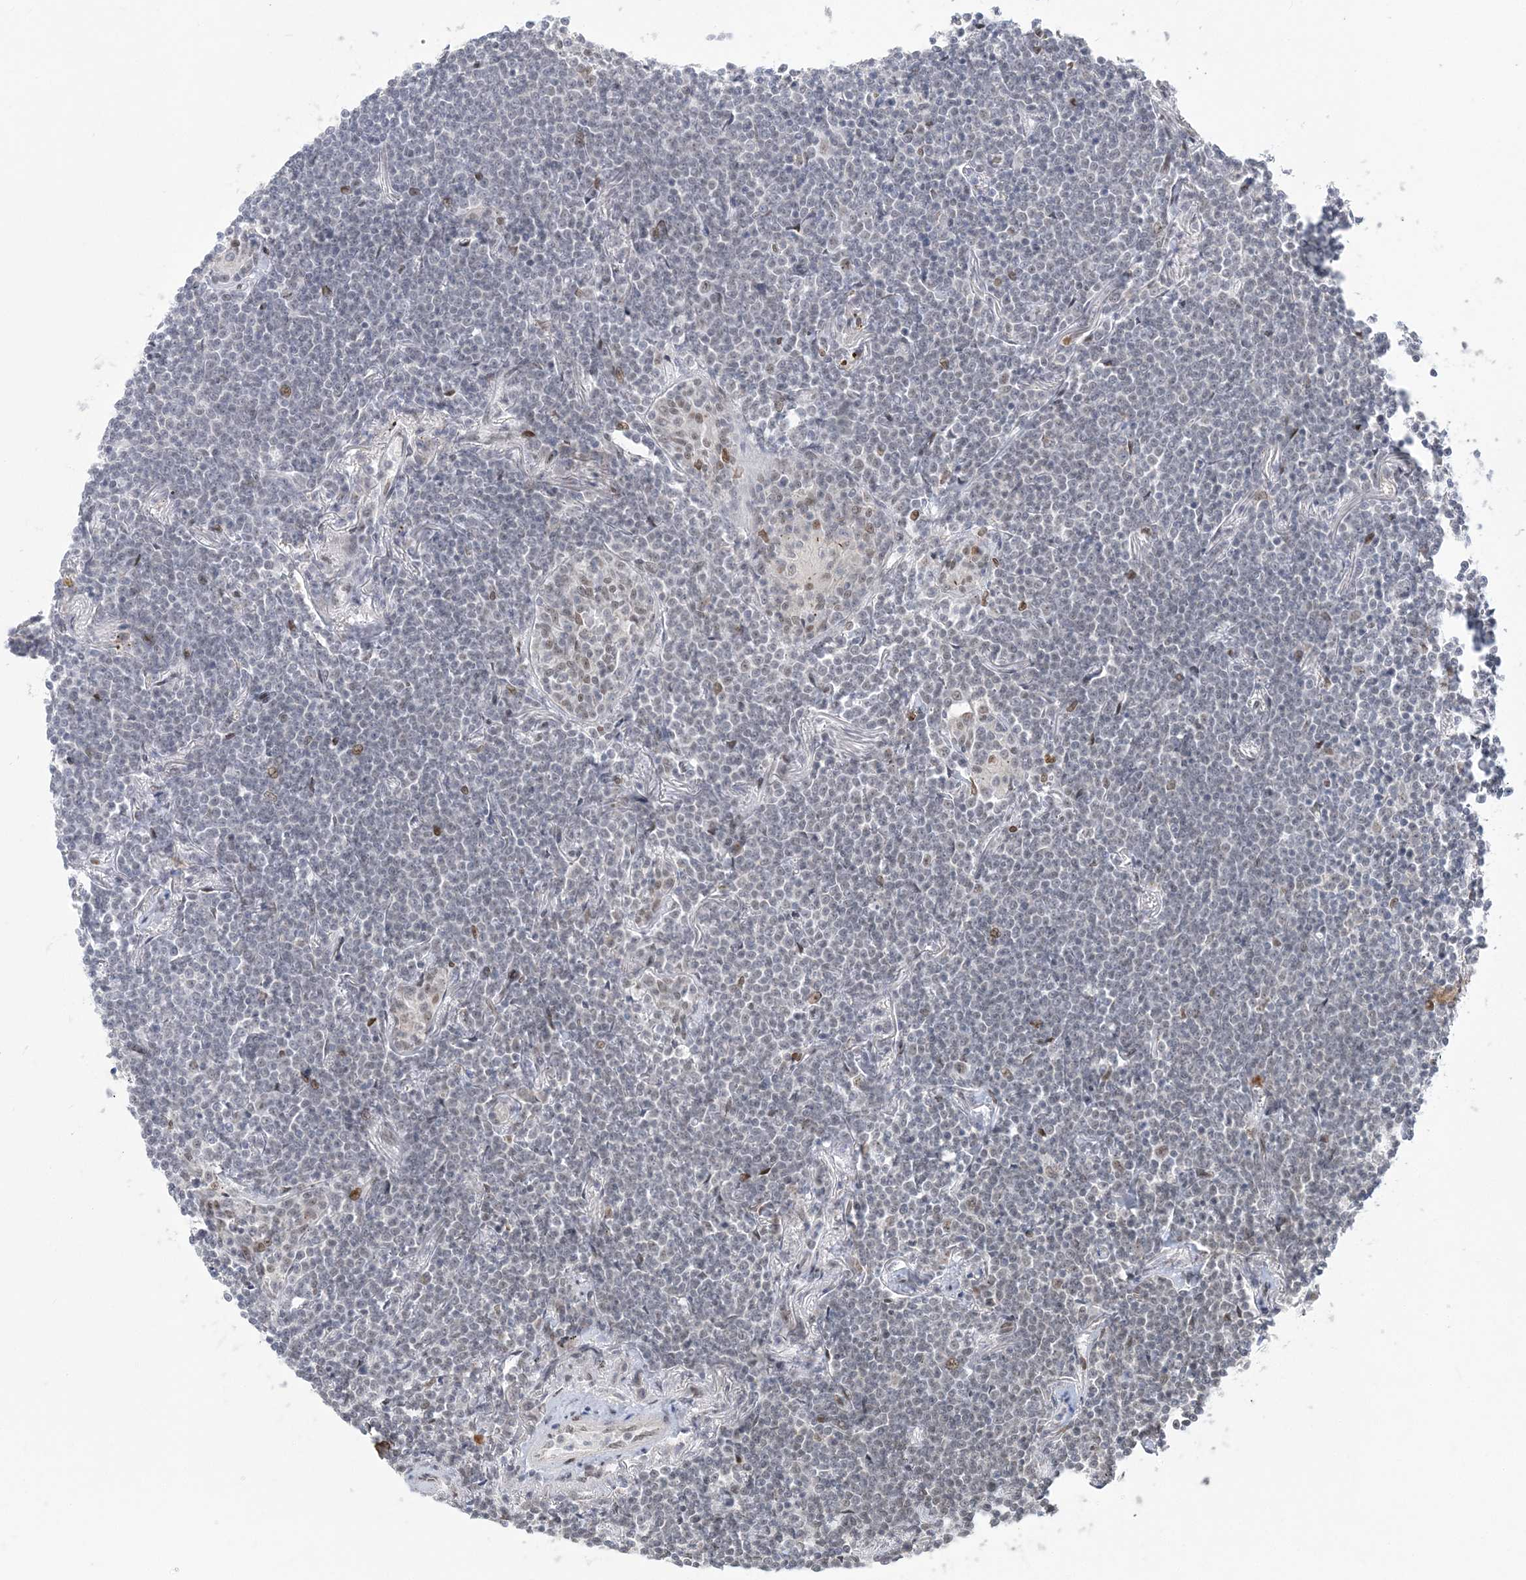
{"staining": {"intensity": "negative", "quantity": "none", "location": "none"}, "tissue": "lymphoma", "cell_type": "Tumor cells", "image_type": "cancer", "snomed": [{"axis": "morphology", "description": "Malignant lymphoma, non-Hodgkin's type, Low grade"}, {"axis": "topography", "description": "Lung"}], "caption": "Image shows no protein staining in tumor cells of lymphoma tissue.", "gene": "WAC", "patient": {"sex": "female", "age": 71}}